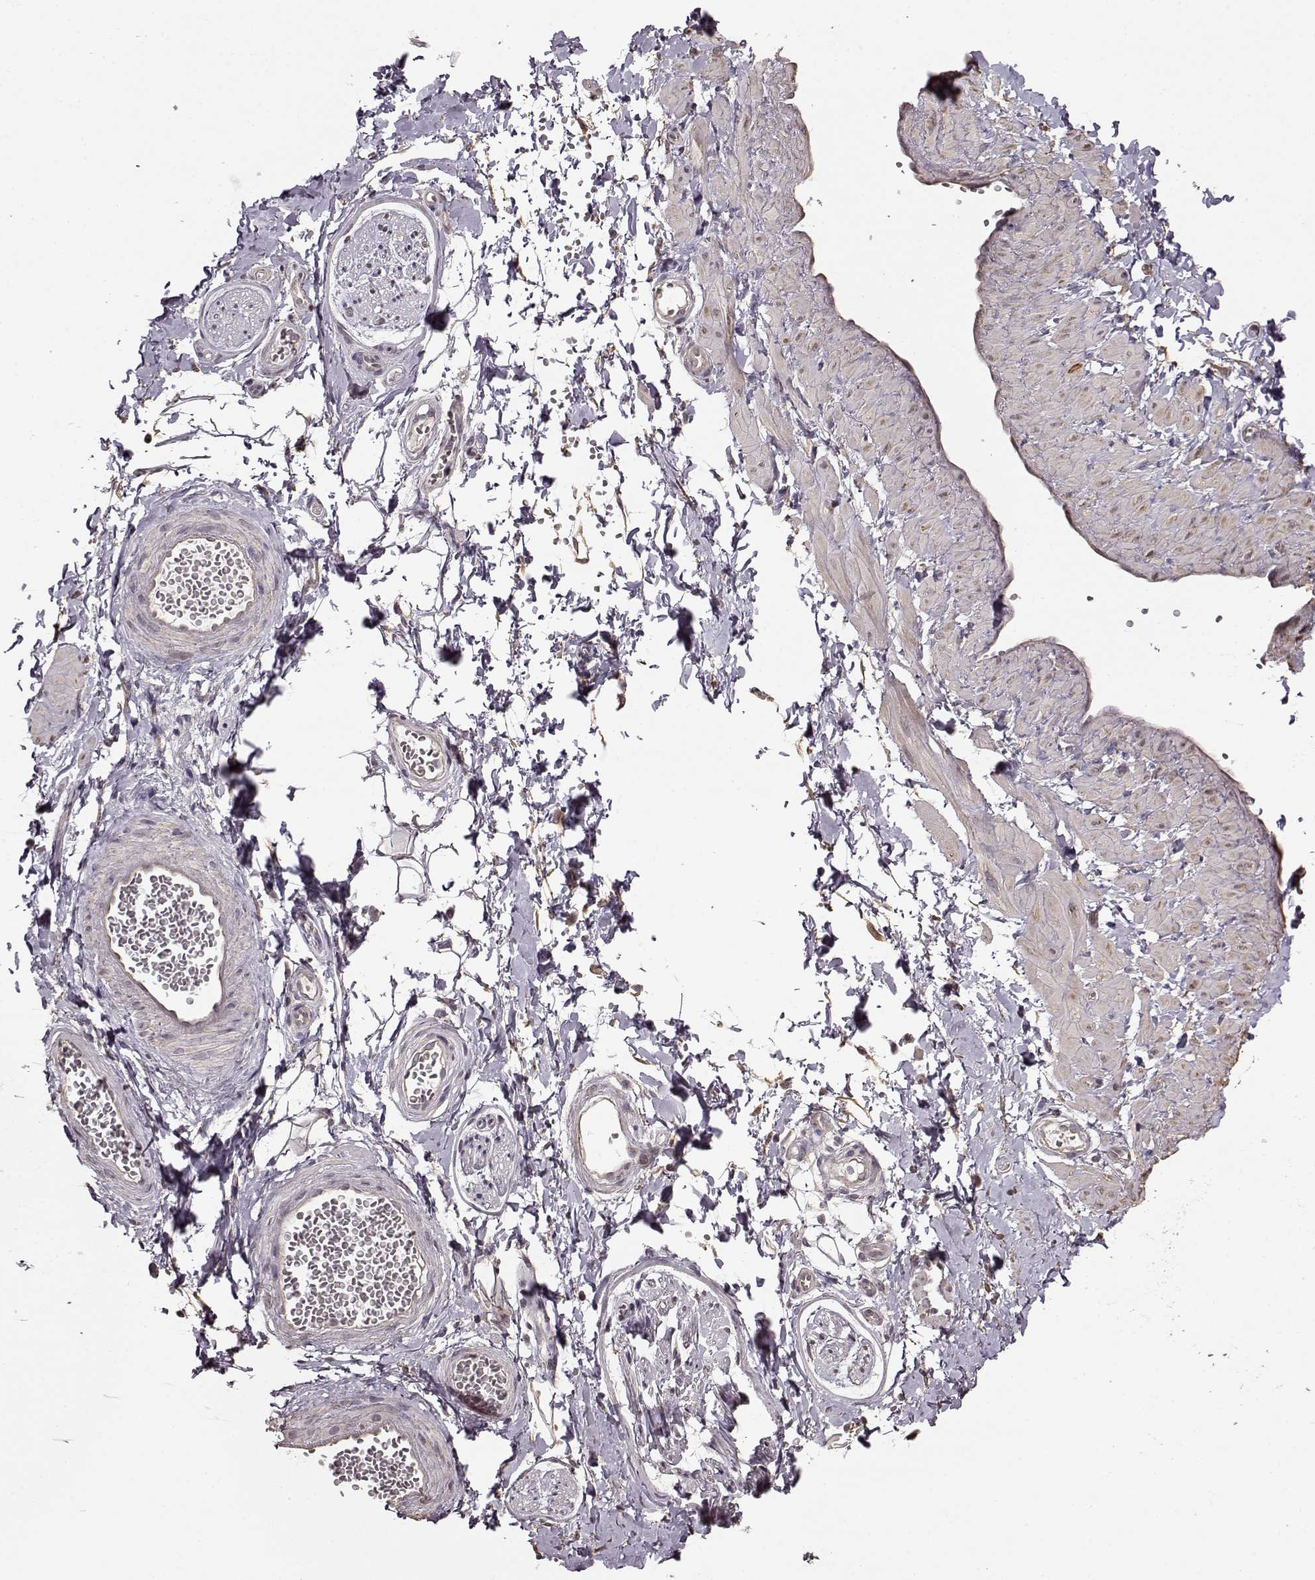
{"staining": {"intensity": "negative", "quantity": "none", "location": "none"}, "tissue": "adipose tissue", "cell_type": "Adipocytes", "image_type": "normal", "snomed": [{"axis": "morphology", "description": "Normal tissue, NOS"}, {"axis": "topography", "description": "Smooth muscle"}, {"axis": "topography", "description": "Peripheral nerve tissue"}], "caption": "This is a photomicrograph of IHC staining of normal adipose tissue, which shows no staining in adipocytes.", "gene": "FSHB", "patient": {"sex": "male", "age": 22}}